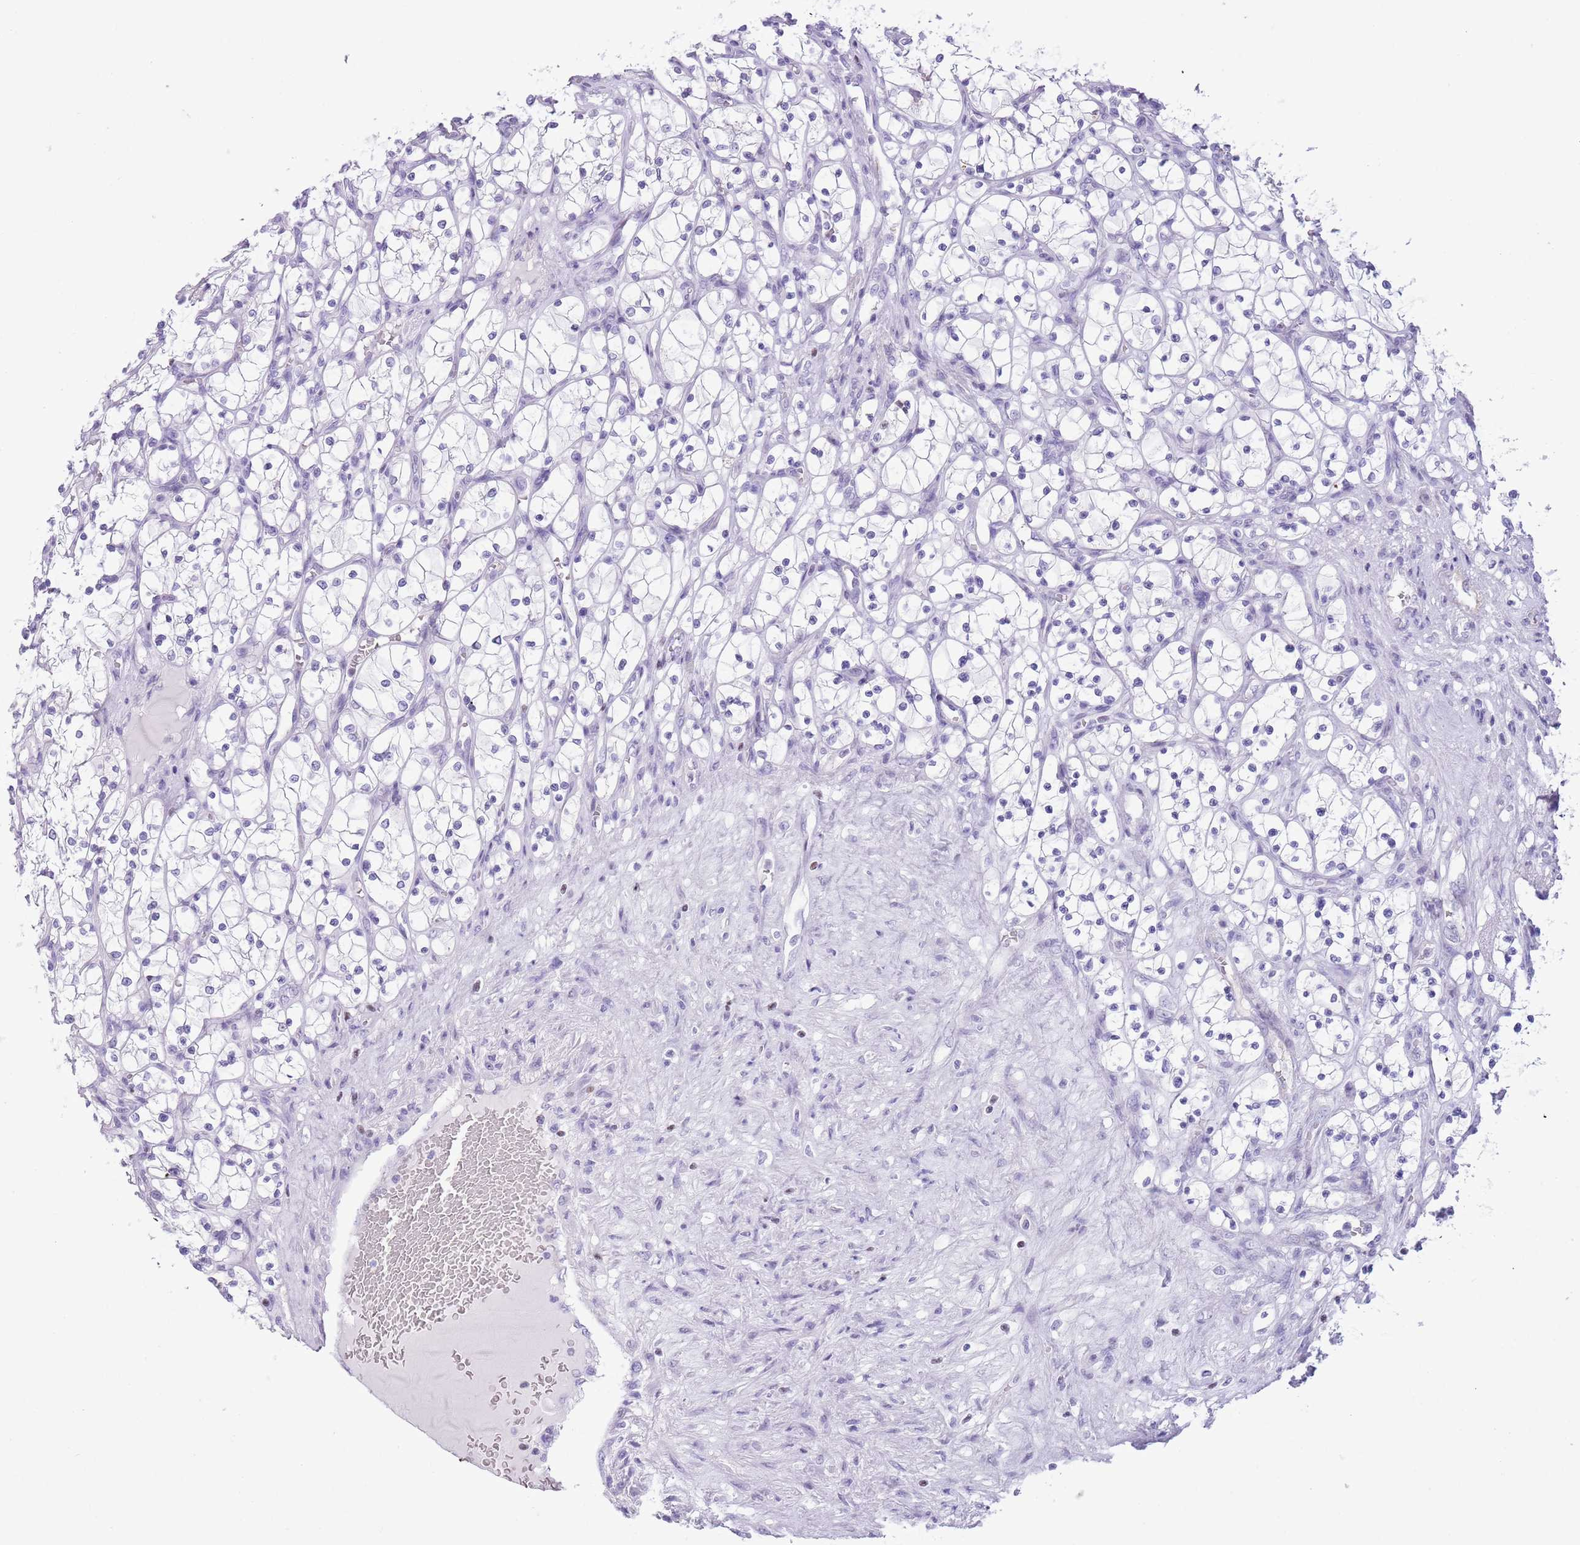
{"staining": {"intensity": "negative", "quantity": "none", "location": "none"}, "tissue": "renal cancer", "cell_type": "Tumor cells", "image_type": "cancer", "snomed": [{"axis": "morphology", "description": "Adenocarcinoma, NOS"}, {"axis": "topography", "description": "Kidney"}], "caption": "An IHC photomicrograph of renal cancer (adenocarcinoma) is shown. There is no staining in tumor cells of renal cancer (adenocarcinoma). Nuclei are stained in blue.", "gene": "BCL11B", "patient": {"sex": "female", "age": 69}}